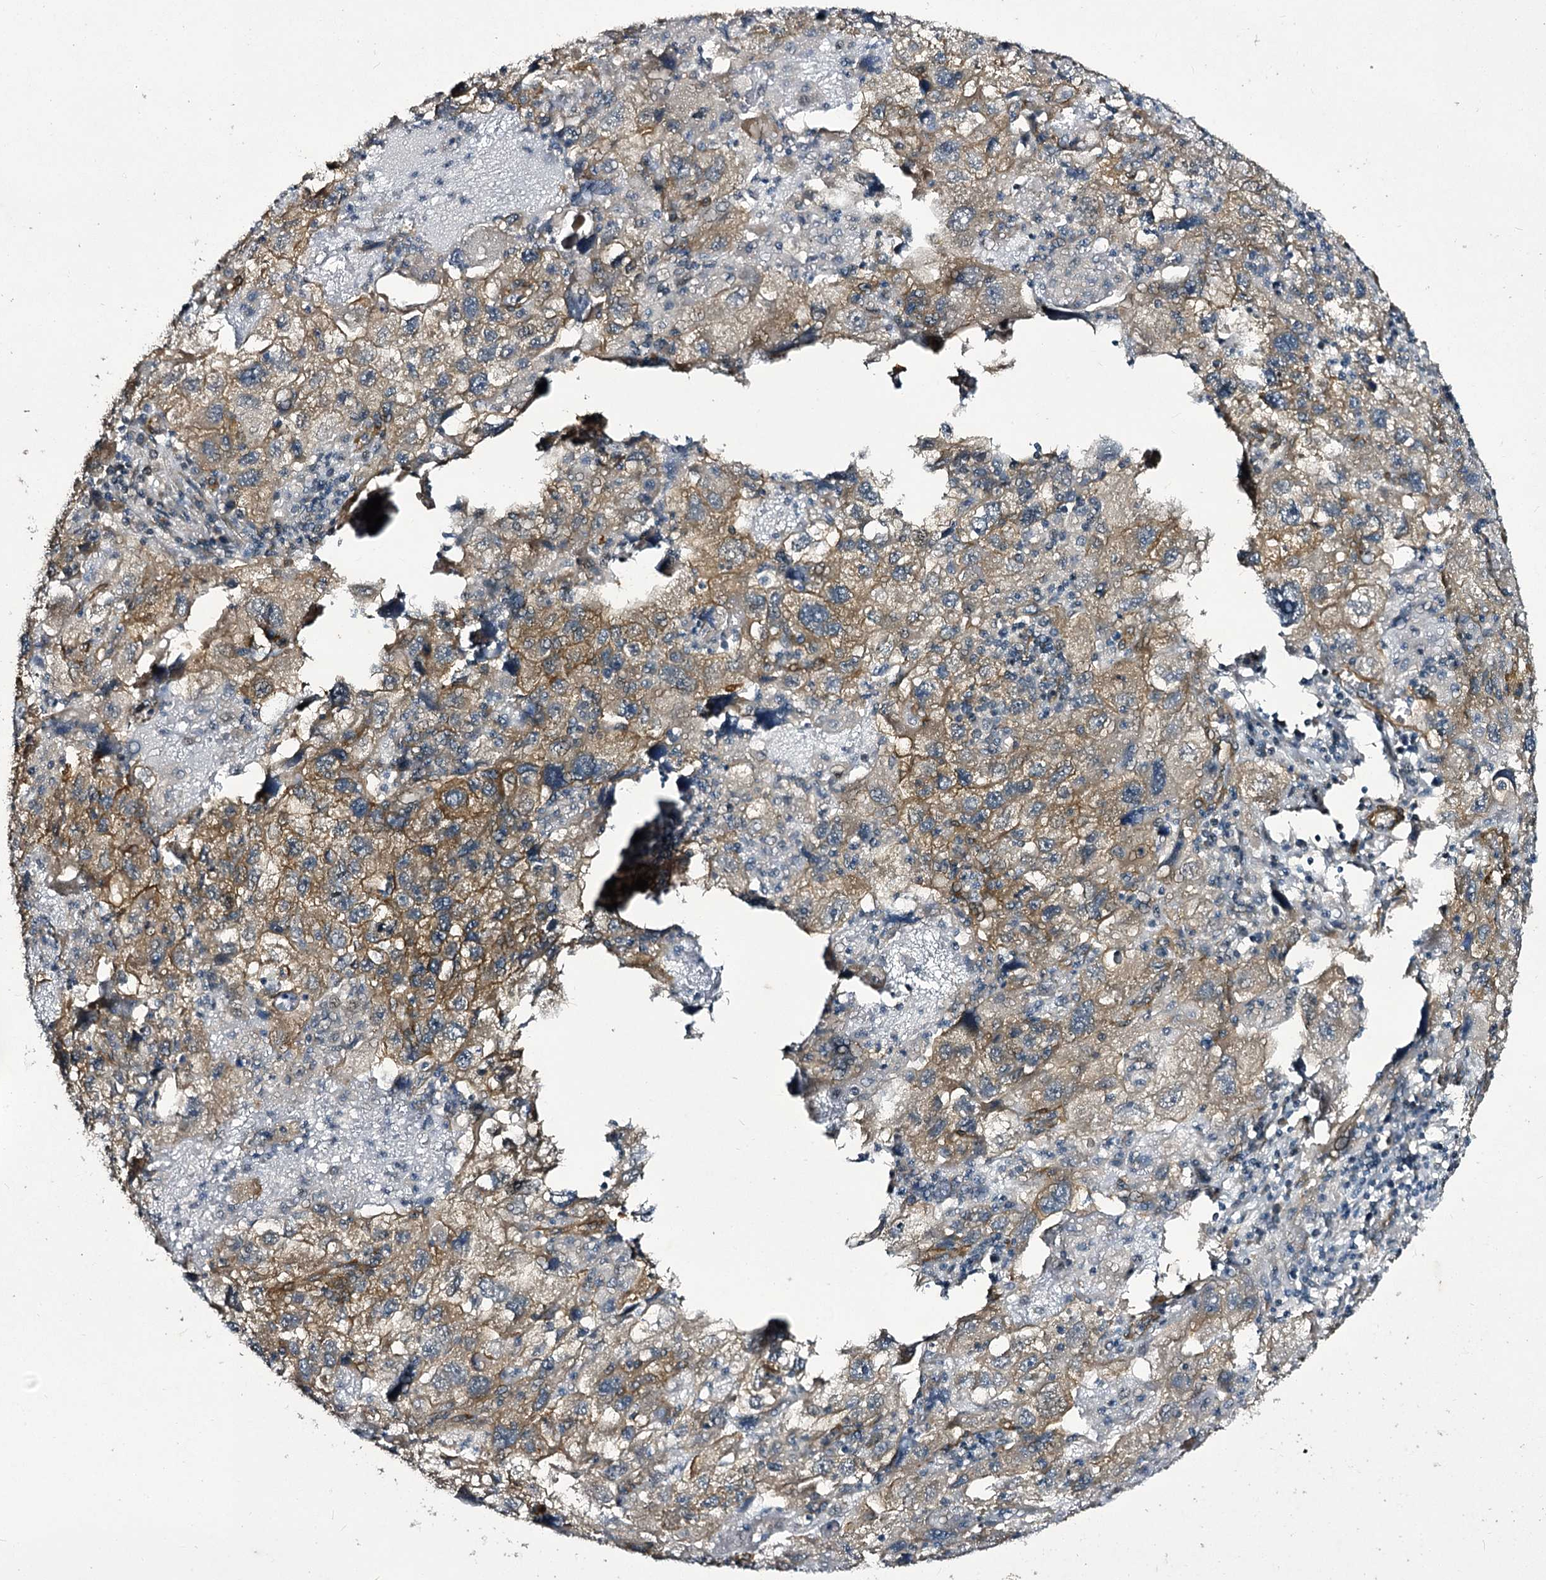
{"staining": {"intensity": "weak", "quantity": ">75%", "location": "cytoplasmic/membranous"}, "tissue": "endometrial cancer", "cell_type": "Tumor cells", "image_type": "cancer", "snomed": [{"axis": "morphology", "description": "Adenocarcinoma, NOS"}, {"axis": "topography", "description": "Endometrium"}], "caption": "The photomicrograph shows immunohistochemical staining of adenocarcinoma (endometrial). There is weak cytoplasmic/membranous staining is appreciated in about >75% of tumor cells.", "gene": "MYO1C", "patient": {"sex": "female", "age": 49}}